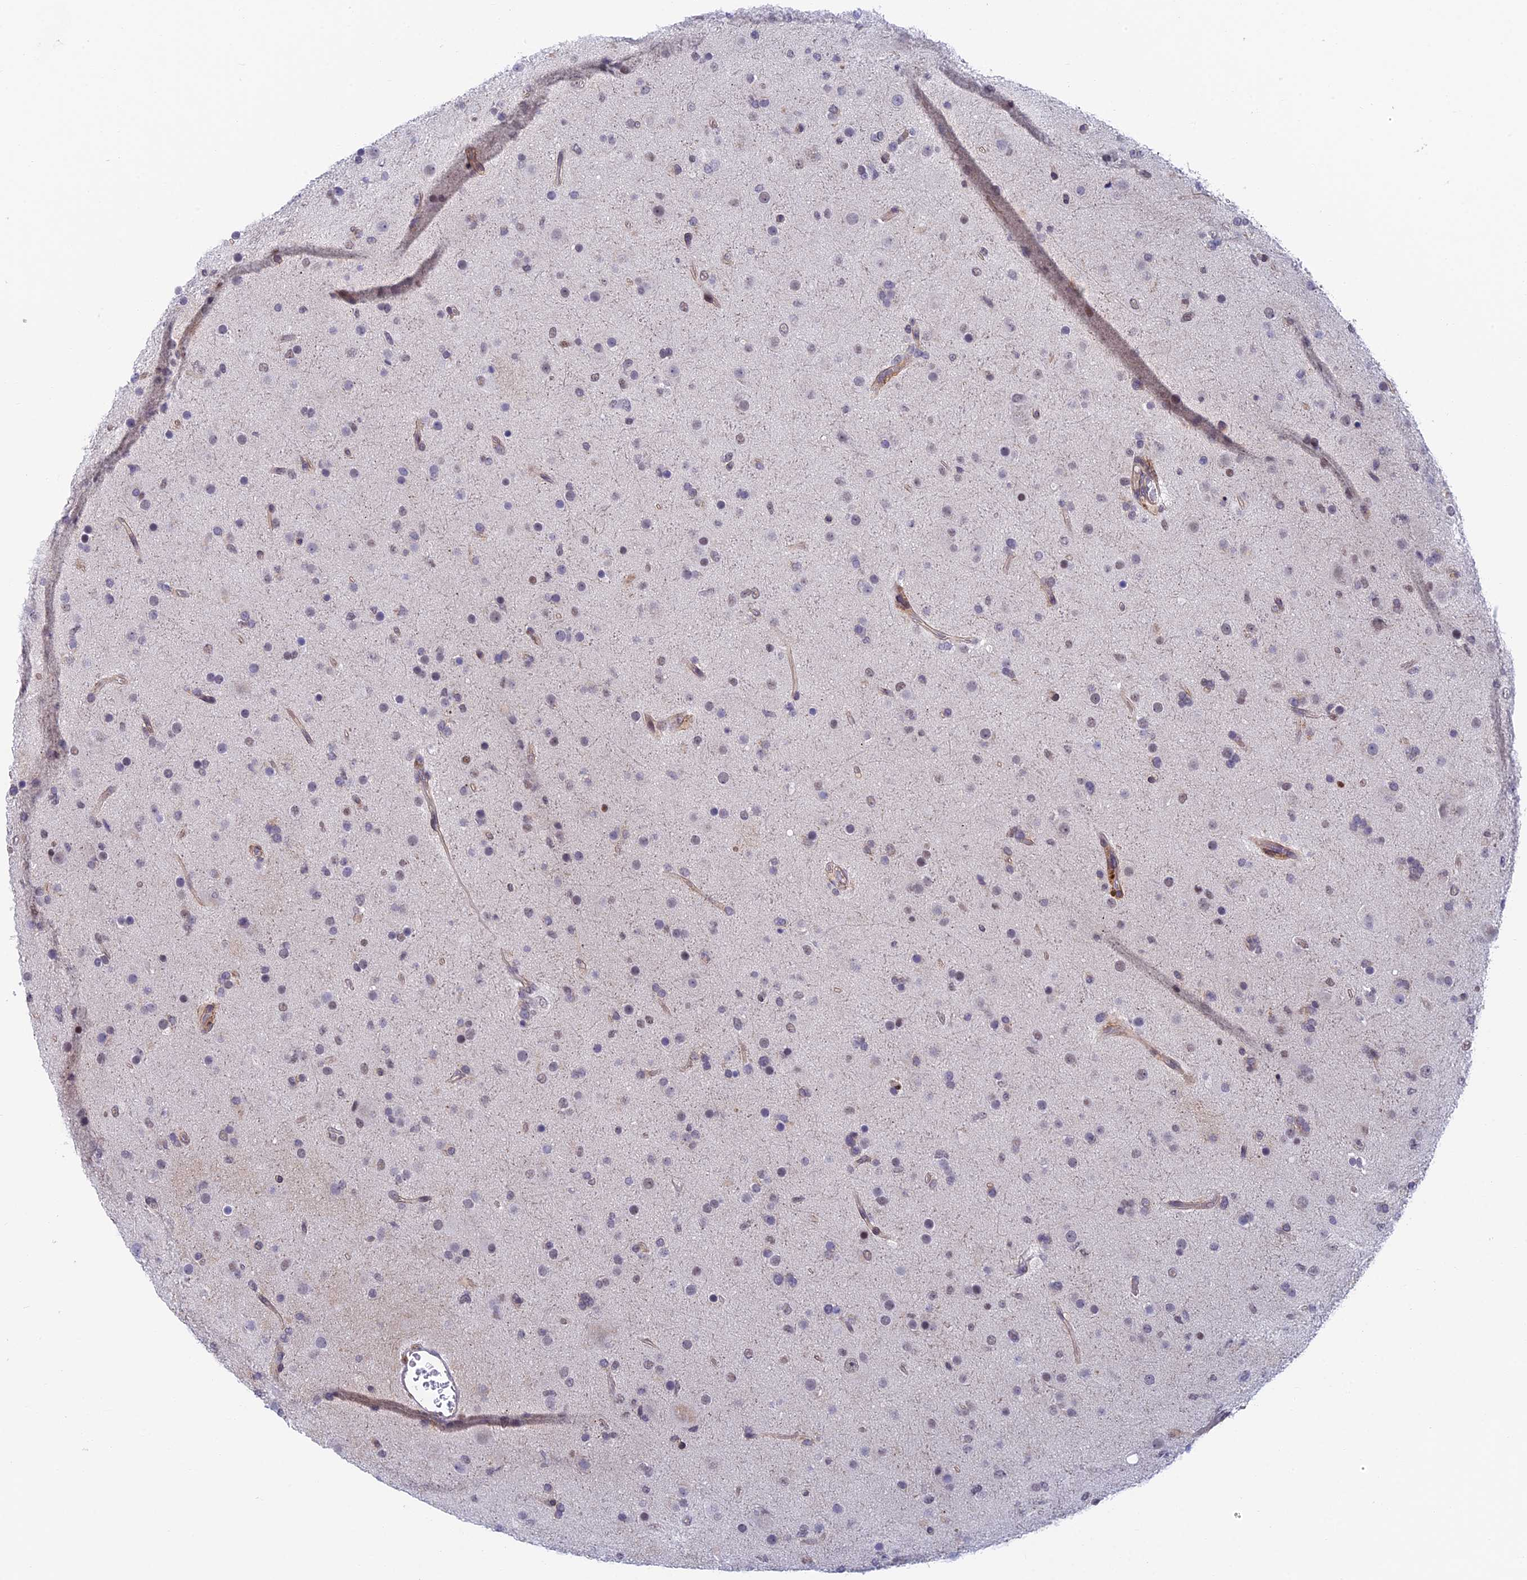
{"staining": {"intensity": "weak", "quantity": "<25%", "location": "nuclear"}, "tissue": "glioma", "cell_type": "Tumor cells", "image_type": "cancer", "snomed": [{"axis": "morphology", "description": "Glioma, malignant, Low grade"}, {"axis": "topography", "description": "Brain"}], "caption": "IHC image of human low-grade glioma (malignant) stained for a protein (brown), which displays no staining in tumor cells.", "gene": "NSMCE1", "patient": {"sex": "male", "age": 65}}